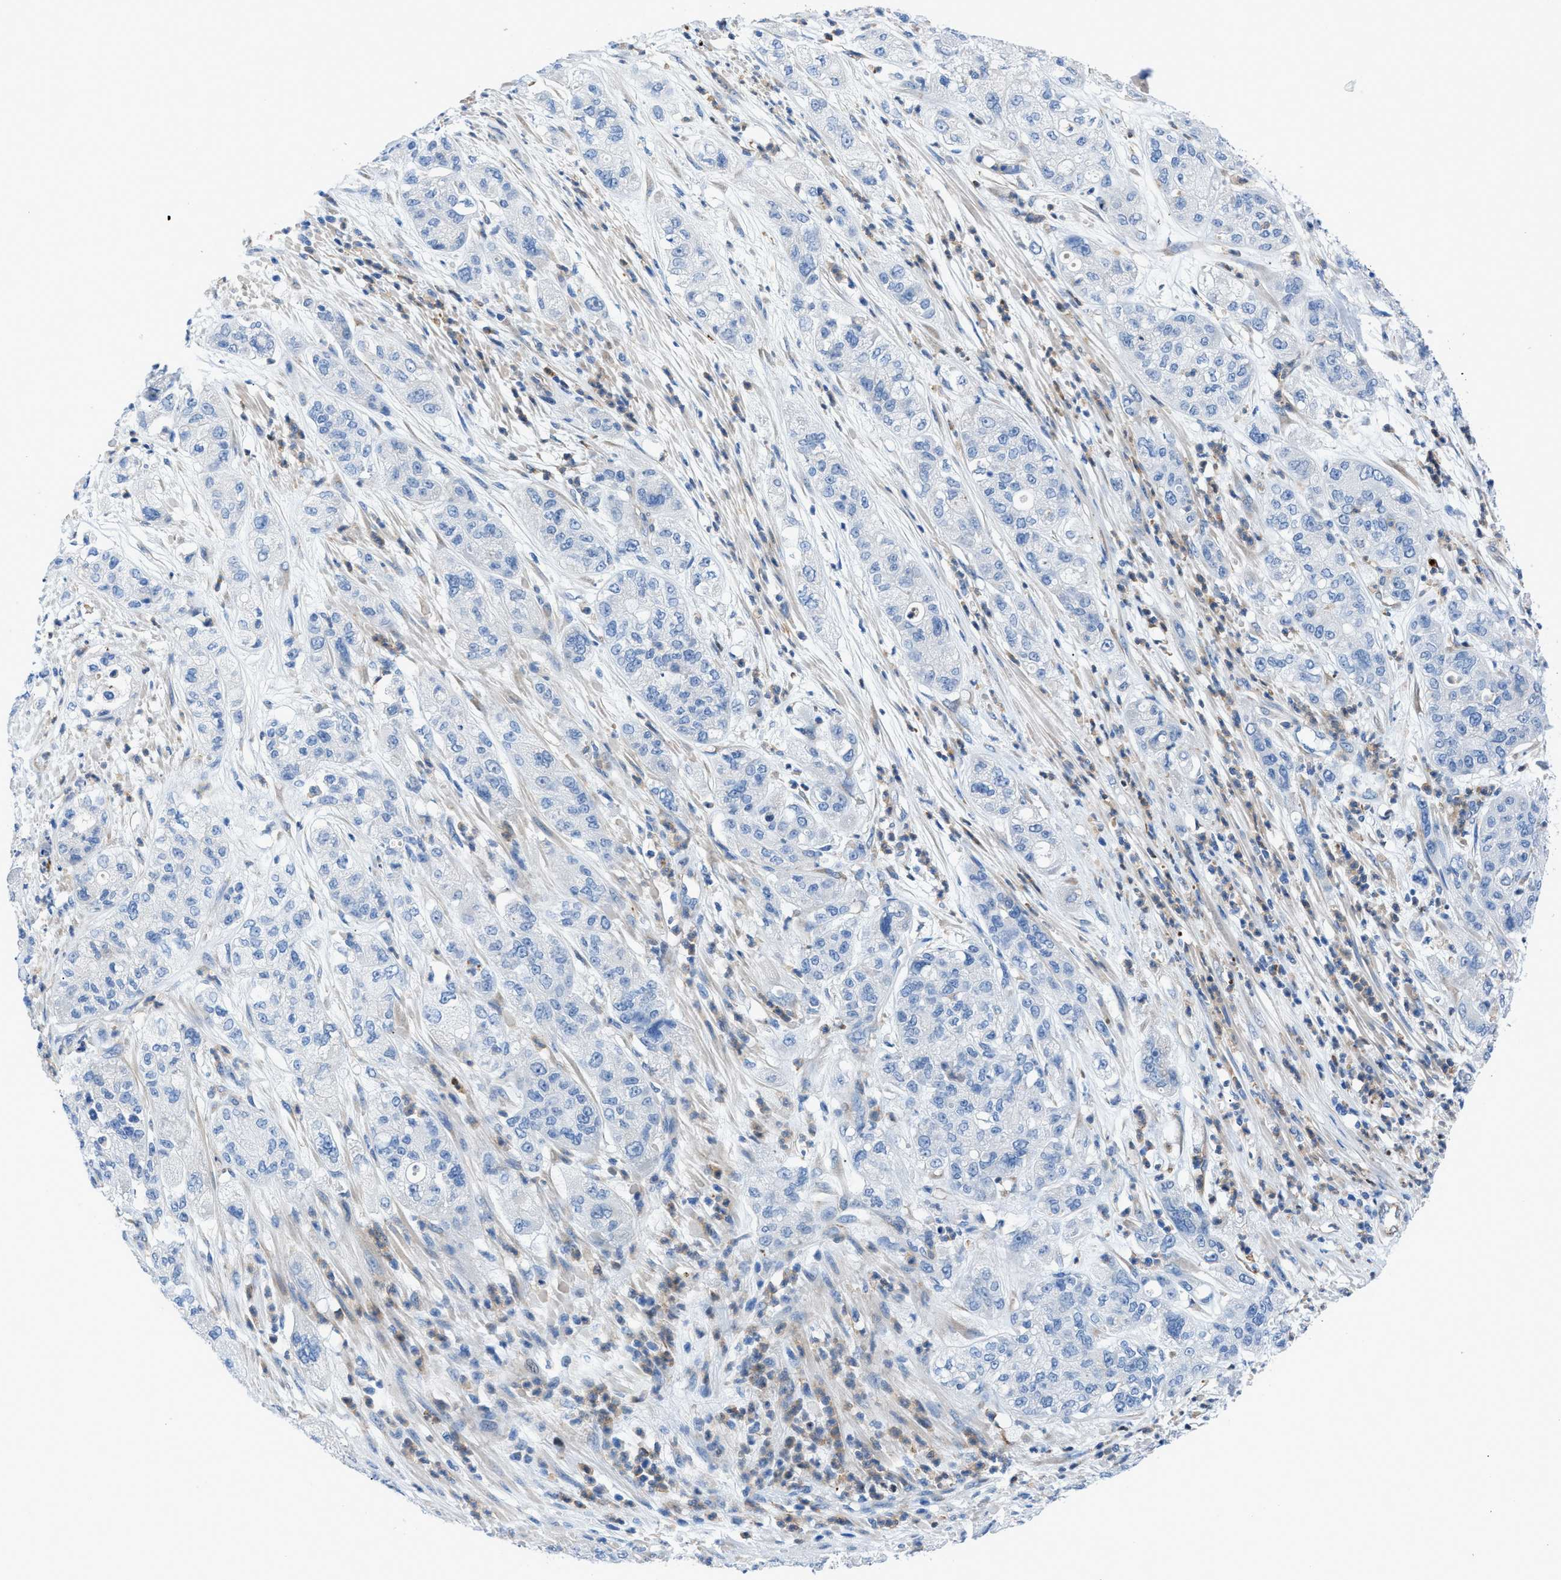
{"staining": {"intensity": "negative", "quantity": "none", "location": "none"}, "tissue": "pancreatic cancer", "cell_type": "Tumor cells", "image_type": "cancer", "snomed": [{"axis": "morphology", "description": "Adenocarcinoma, NOS"}, {"axis": "topography", "description": "Pancreas"}], "caption": "Immunohistochemistry (IHC) histopathology image of human pancreatic cancer stained for a protein (brown), which exhibits no expression in tumor cells.", "gene": "ITPR1", "patient": {"sex": "female", "age": 78}}